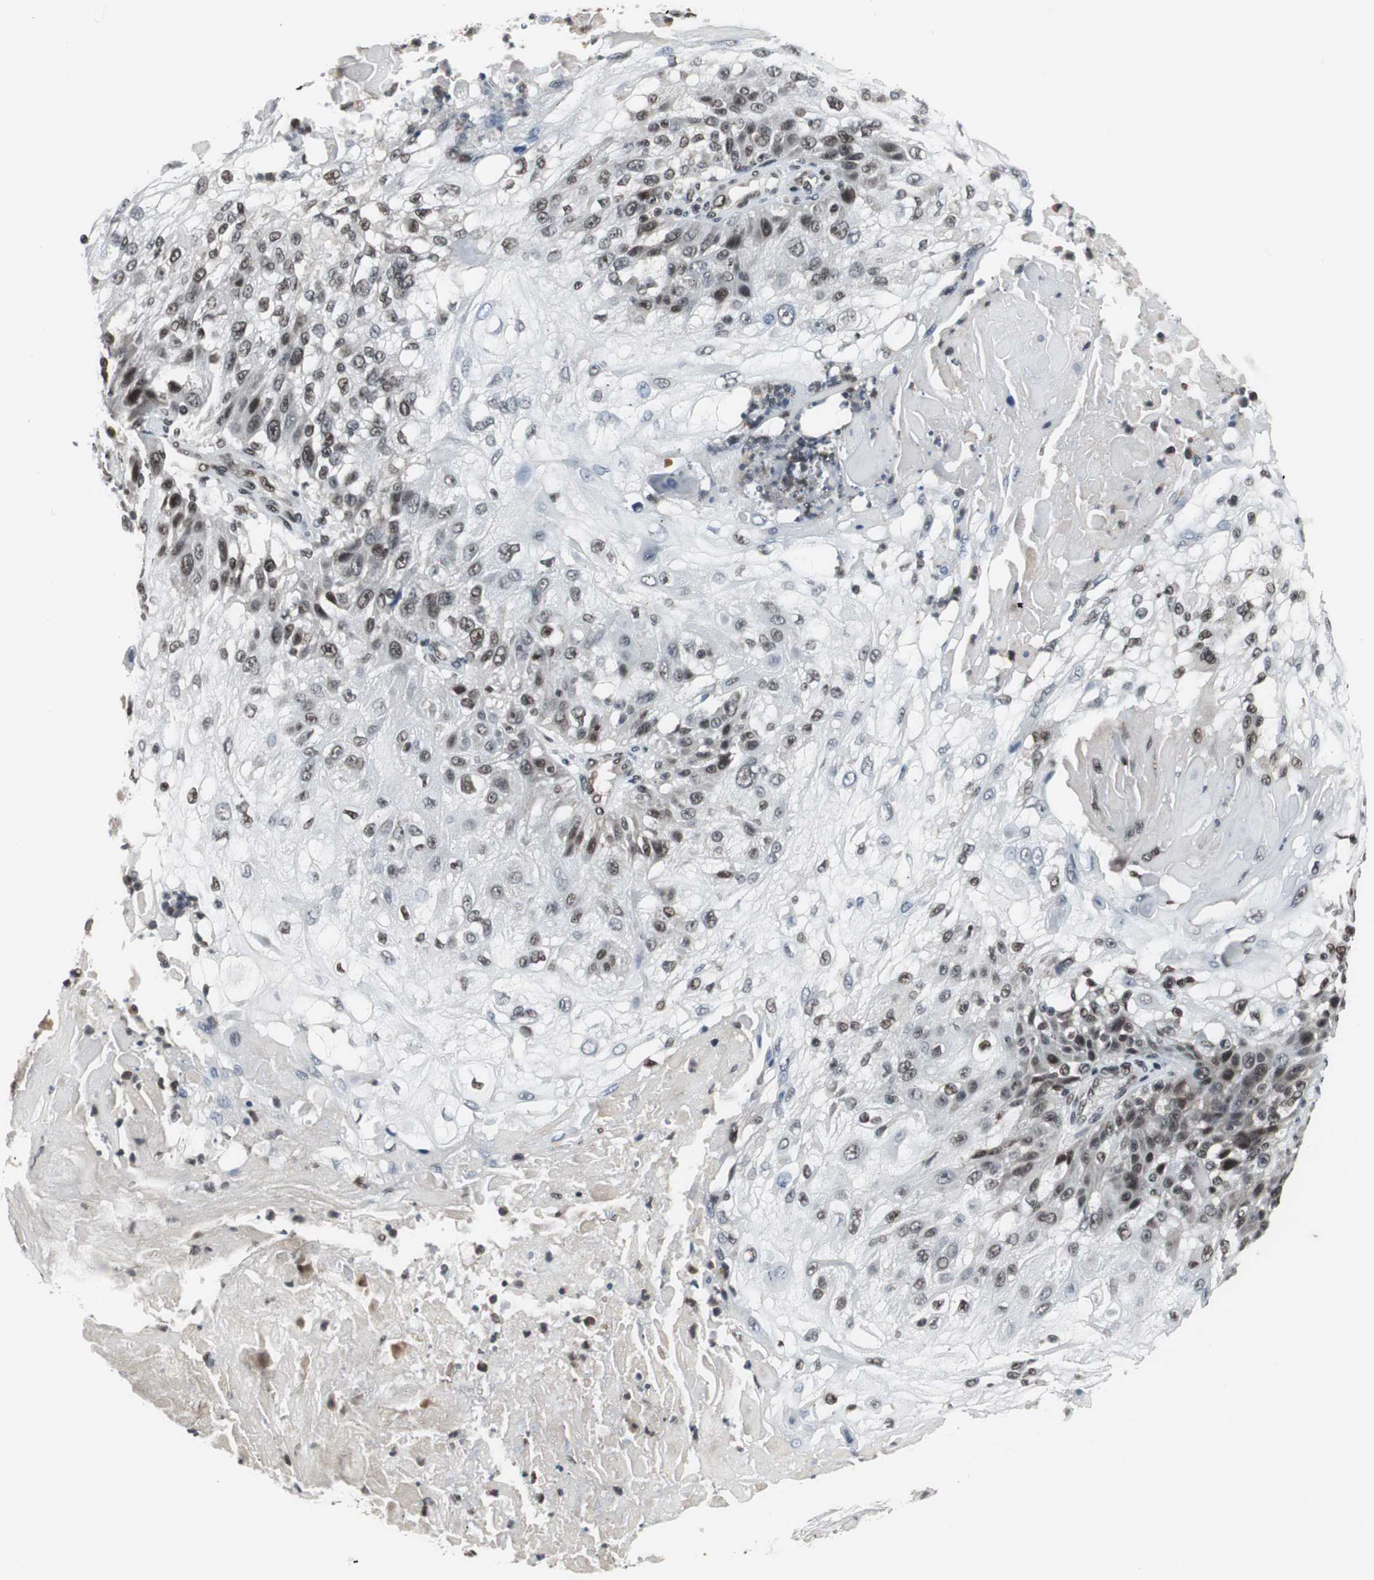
{"staining": {"intensity": "moderate", "quantity": ">75%", "location": "nuclear"}, "tissue": "skin cancer", "cell_type": "Tumor cells", "image_type": "cancer", "snomed": [{"axis": "morphology", "description": "Normal tissue, NOS"}, {"axis": "morphology", "description": "Squamous cell carcinoma, NOS"}, {"axis": "topography", "description": "Skin"}], "caption": "This histopathology image shows skin cancer (squamous cell carcinoma) stained with immunohistochemistry to label a protein in brown. The nuclear of tumor cells show moderate positivity for the protein. Nuclei are counter-stained blue.", "gene": "CDK9", "patient": {"sex": "female", "age": 83}}